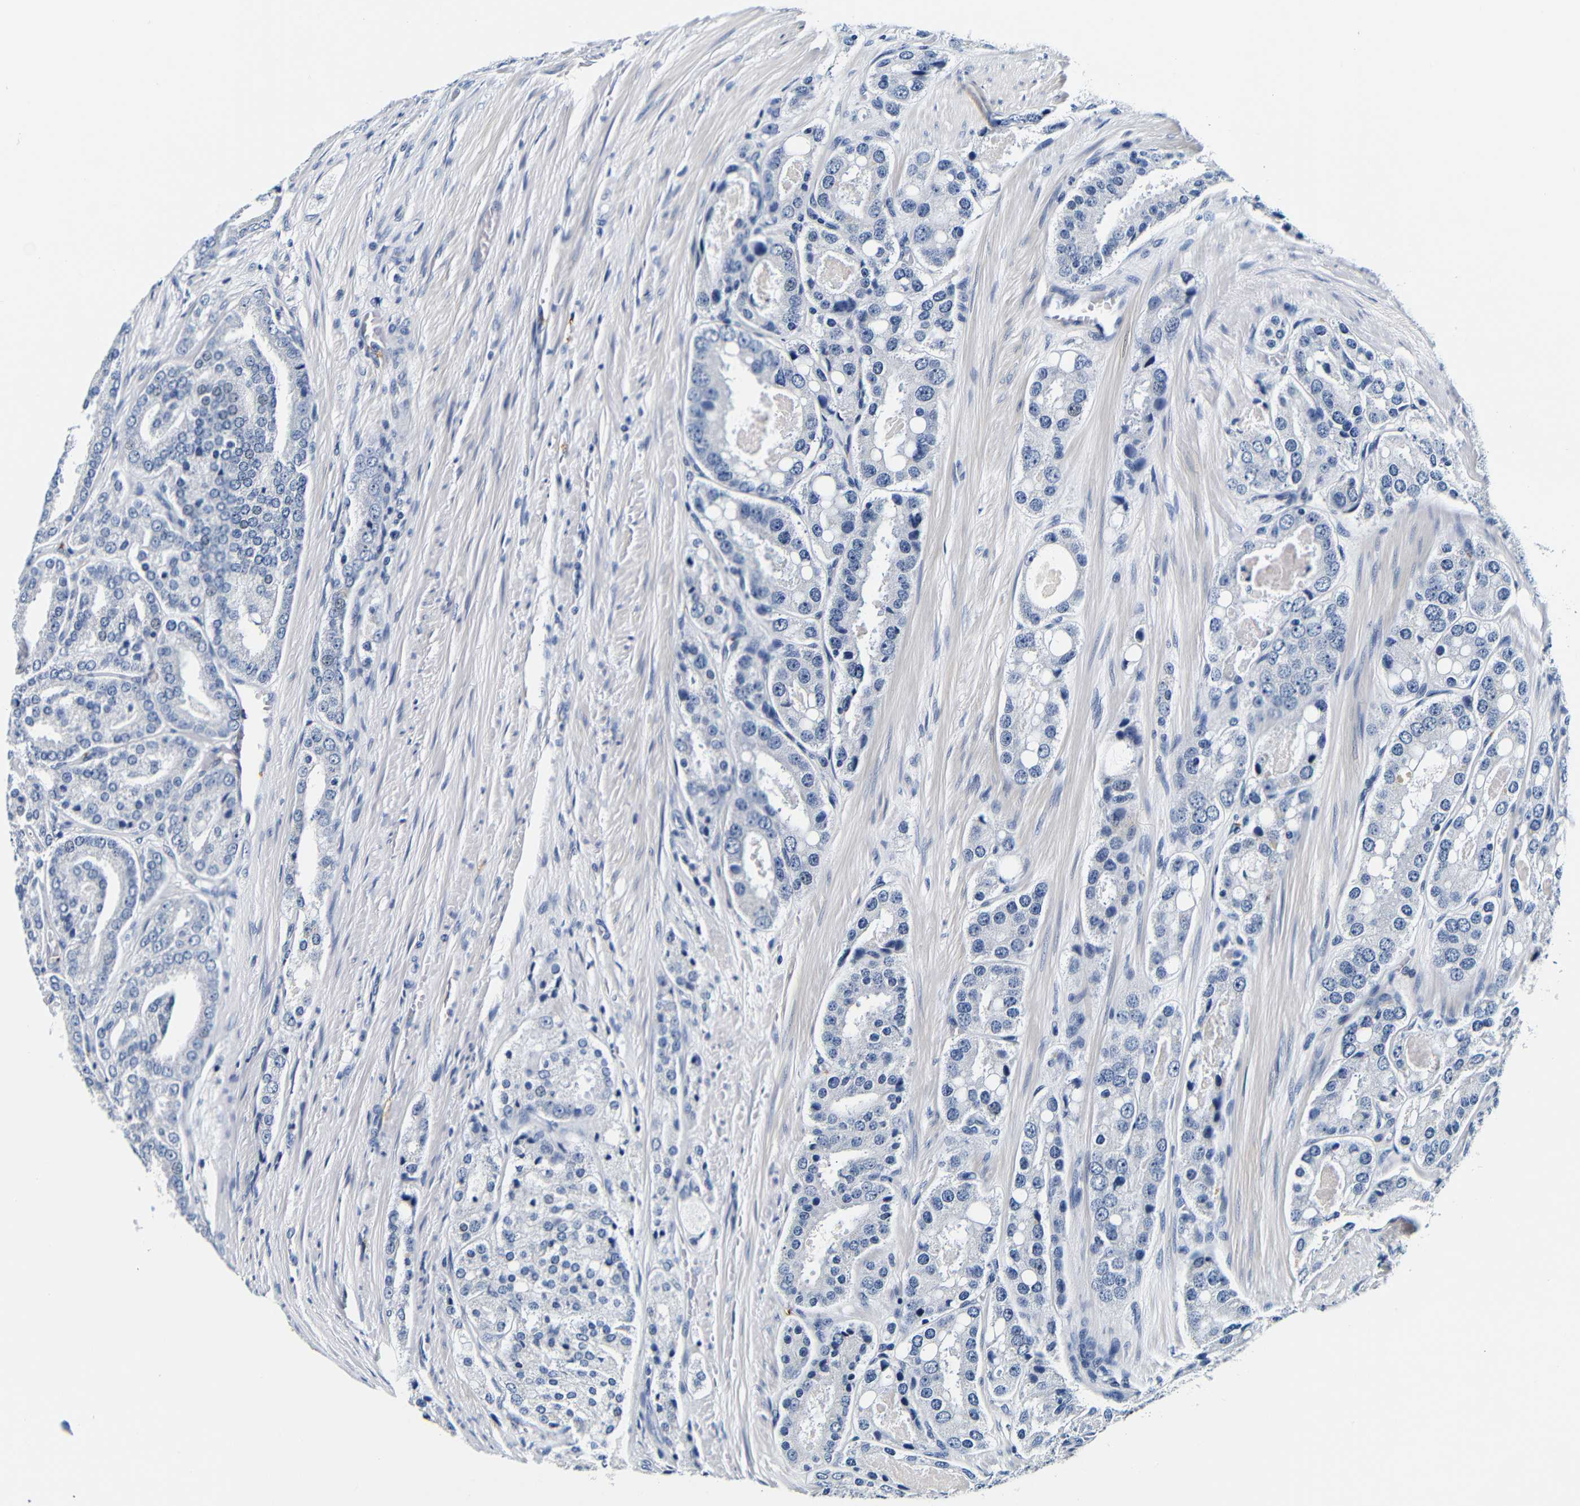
{"staining": {"intensity": "negative", "quantity": "none", "location": "none"}, "tissue": "prostate cancer", "cell_type": "Tumor cells", "image_type": "cancer", "snomed": [{"axis": "morphology", "description": "Adenocarcinoma, High grade"}, {"axis": "topography", "description": "Prostate"}], "caption": "Immunohistochemical staining of prostate cancer (adenocarcinoma (high-grade)) displays no significant expression in tumor cells.", "gene": "GP1BA", "patient": {"sex": "male", "age": 65}}